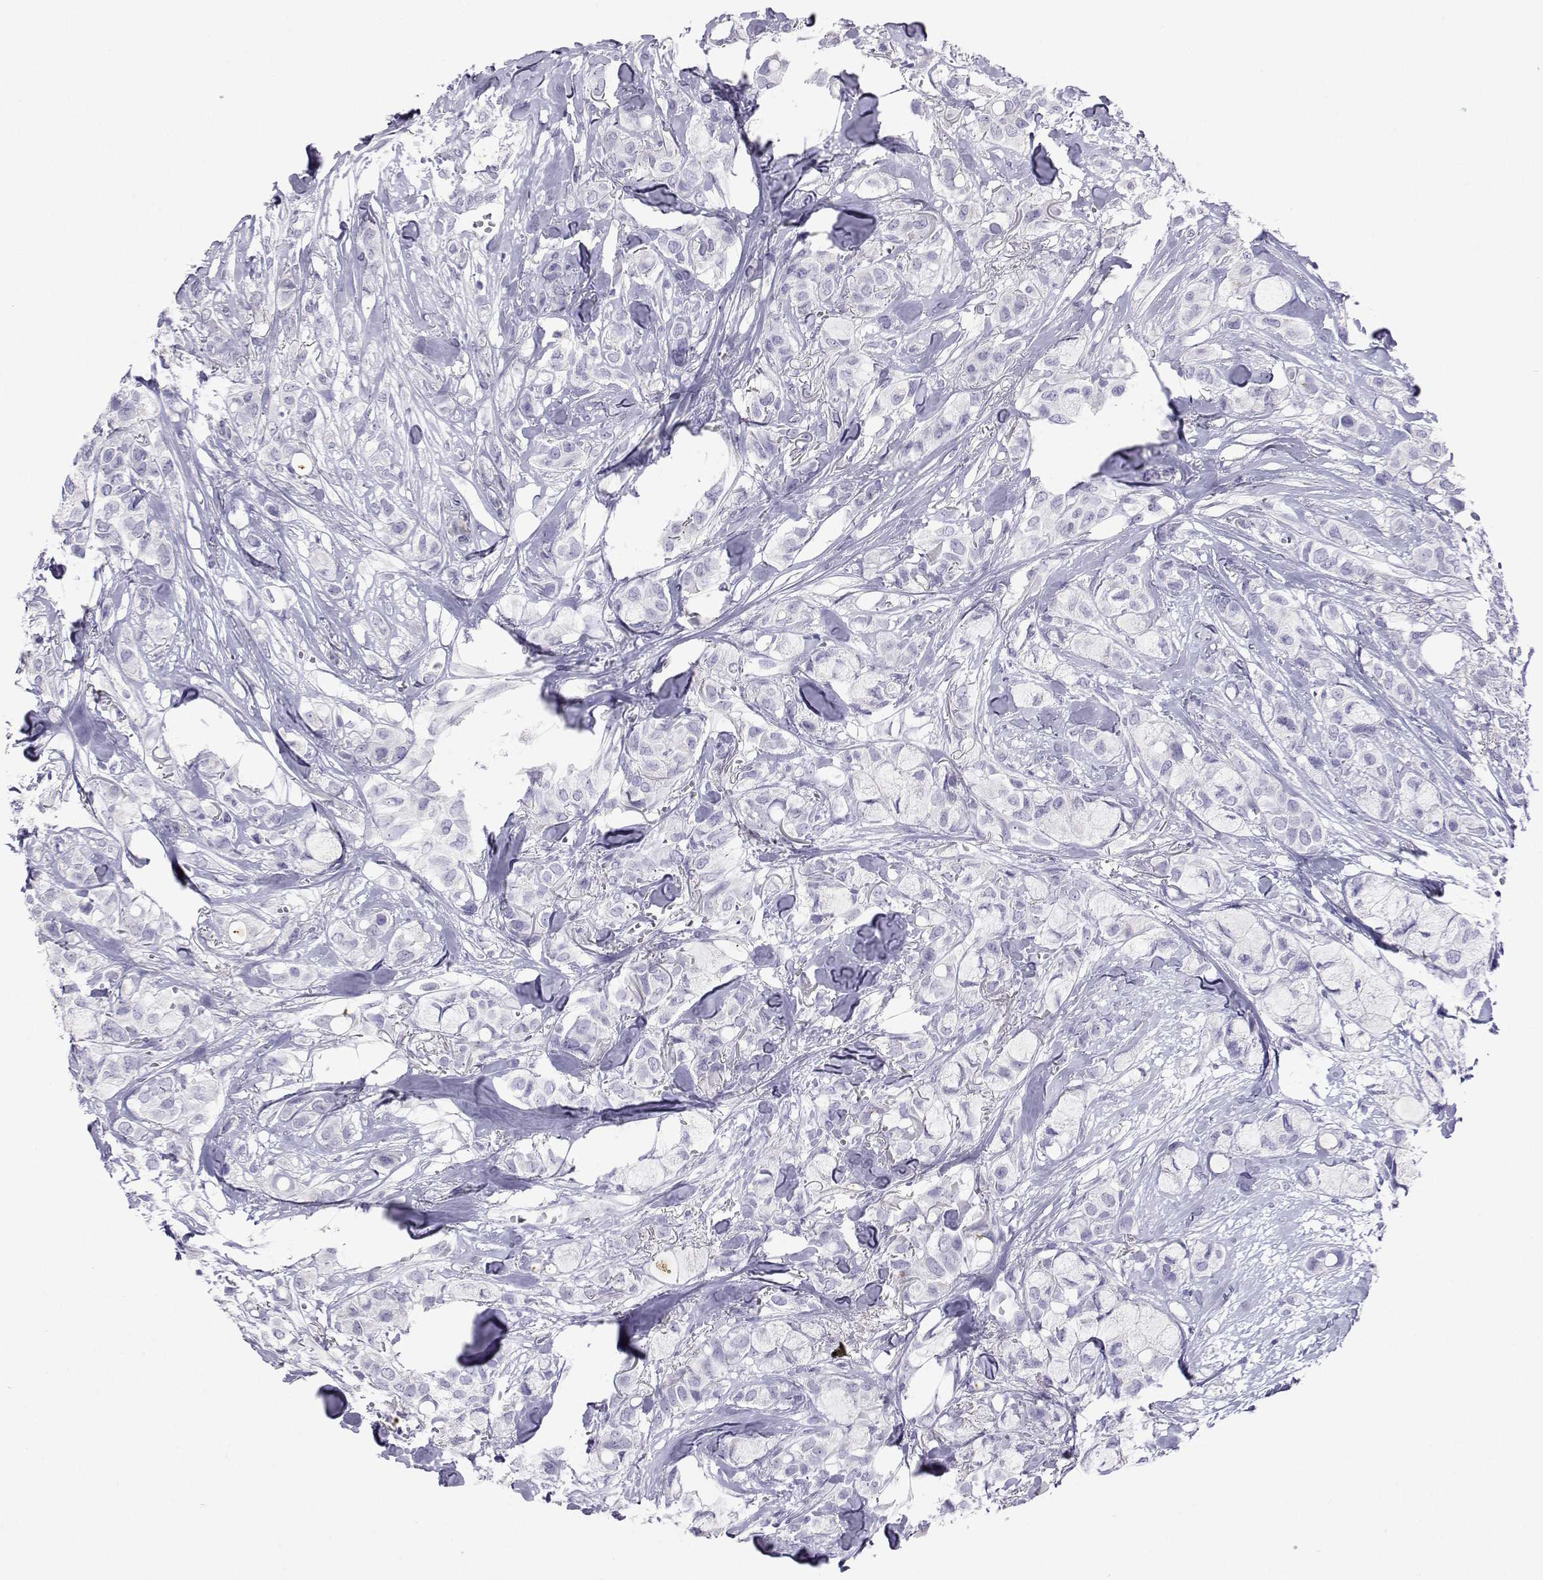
{"staining": {"intensity": "negative", "quantity": "none", "location": "none"}, "tissue": "breast cancer", "cell_type": "Tumor cells", "image_type": "cancer", "snomed": [{"axis": "morphology", "description": "Duct carcinoma"}, {"axis": "topography", "description": "Breast"}], "caption": "The histopathology image exhibits no staining of tumor cells in breast cancer (infiltrating ductal carcinoma). Nuclei are stained in blue.", "gene": "PLIN4", "patient": {"sex": "female", "age": 85}}